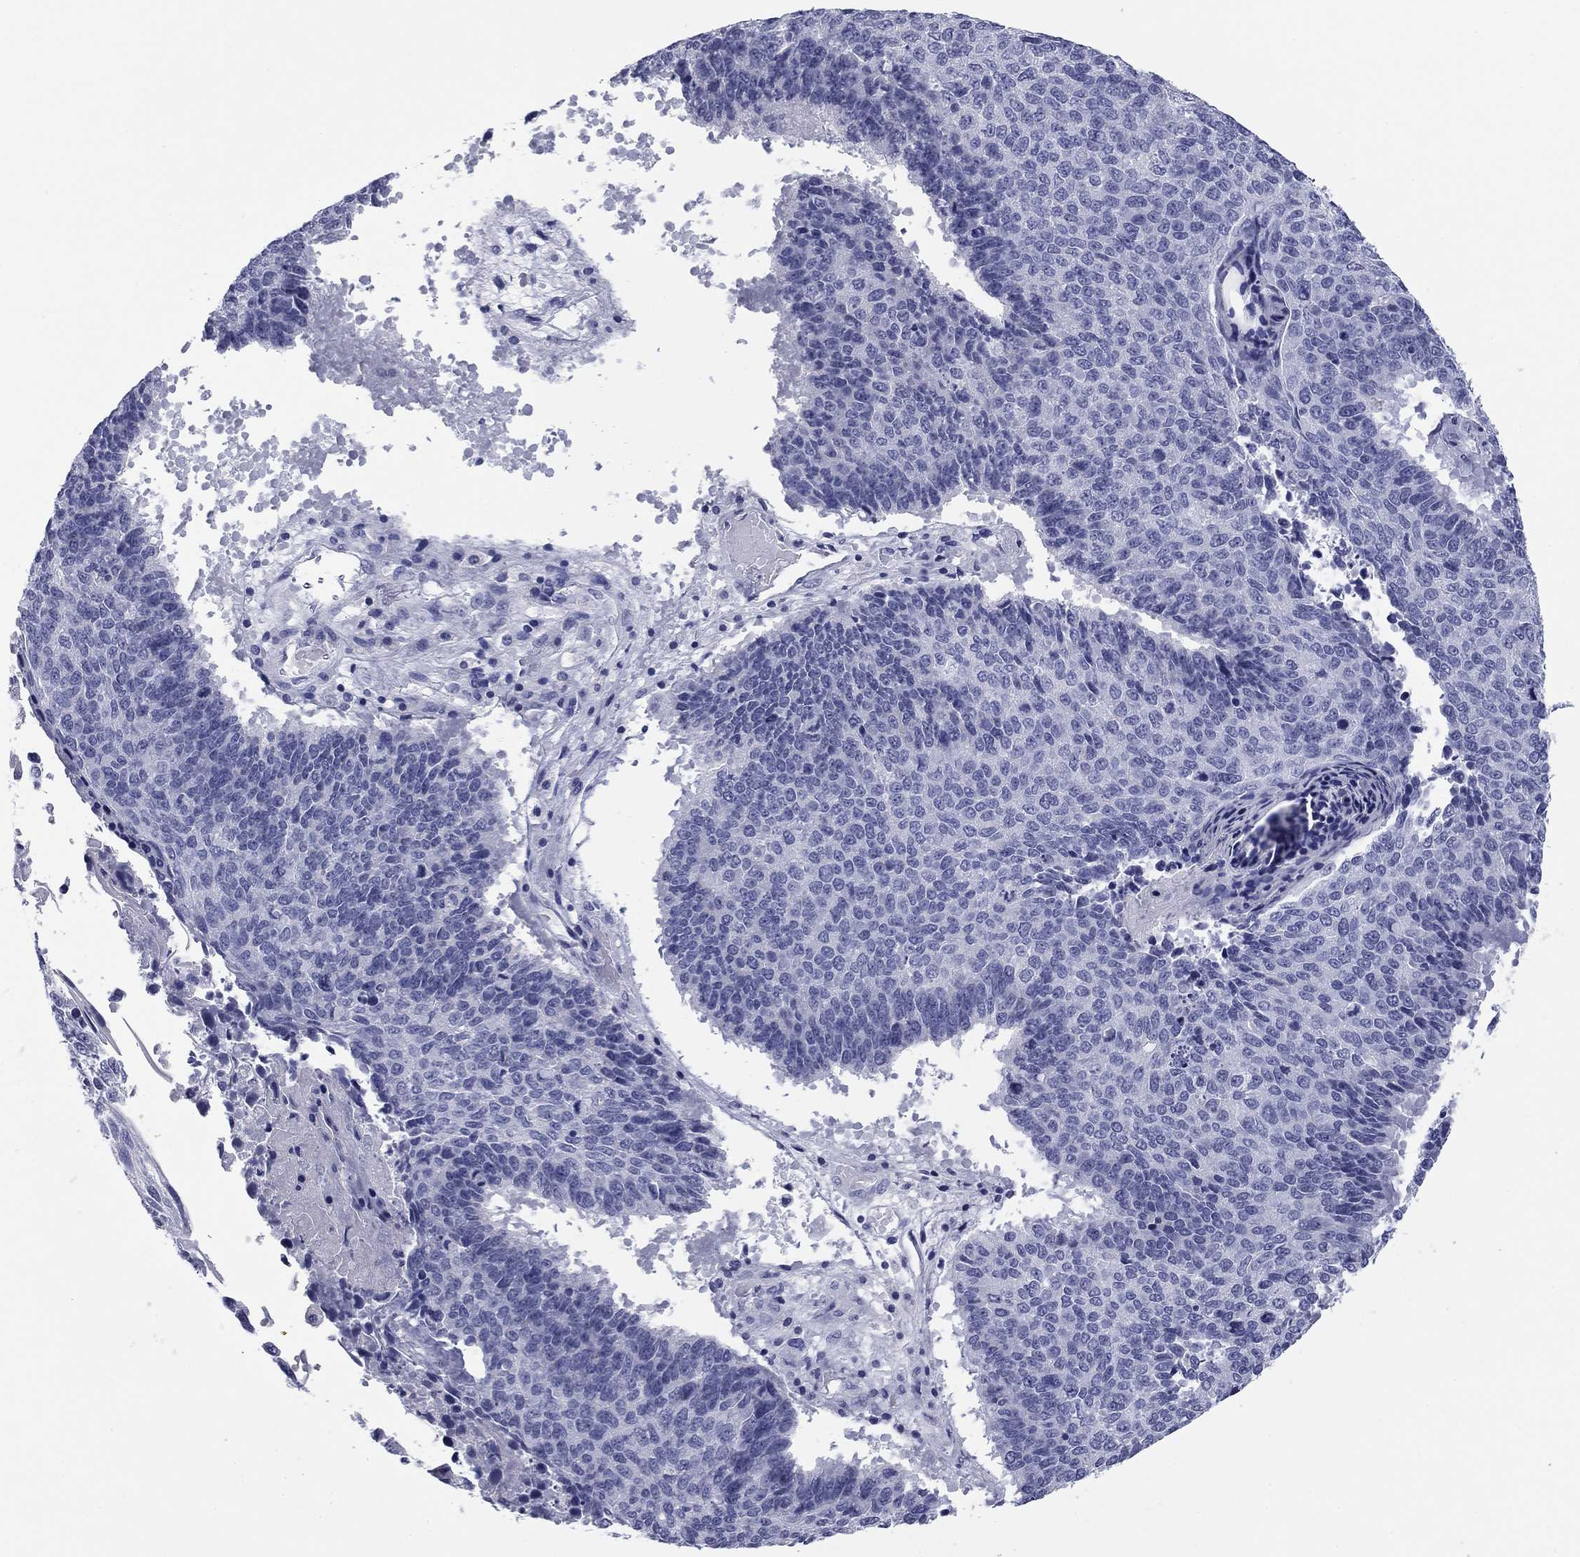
{"staining": {"intensity": "negative", "quantity": "none", "location": "none"}, "tissue": "lung cancer", "cell_type": "Tumor cells", "image_type": "cancer", "snomed": [{"axis": "morphology", "description": "Squamous cell carcinoma, NOS"}, {"axis": "topography", "description": "Lung"}], "caption": "IHC of human lung cancer (squamous cell carcinoma) reveals no positivity in tumor cells. (DAB (3,3'-diaminobenzidine) immunohistochemistry visualized using brightfield microscopy, high magnification).", "gene": "ABCC2", "patient": {"sex": "male", "age": 73}}